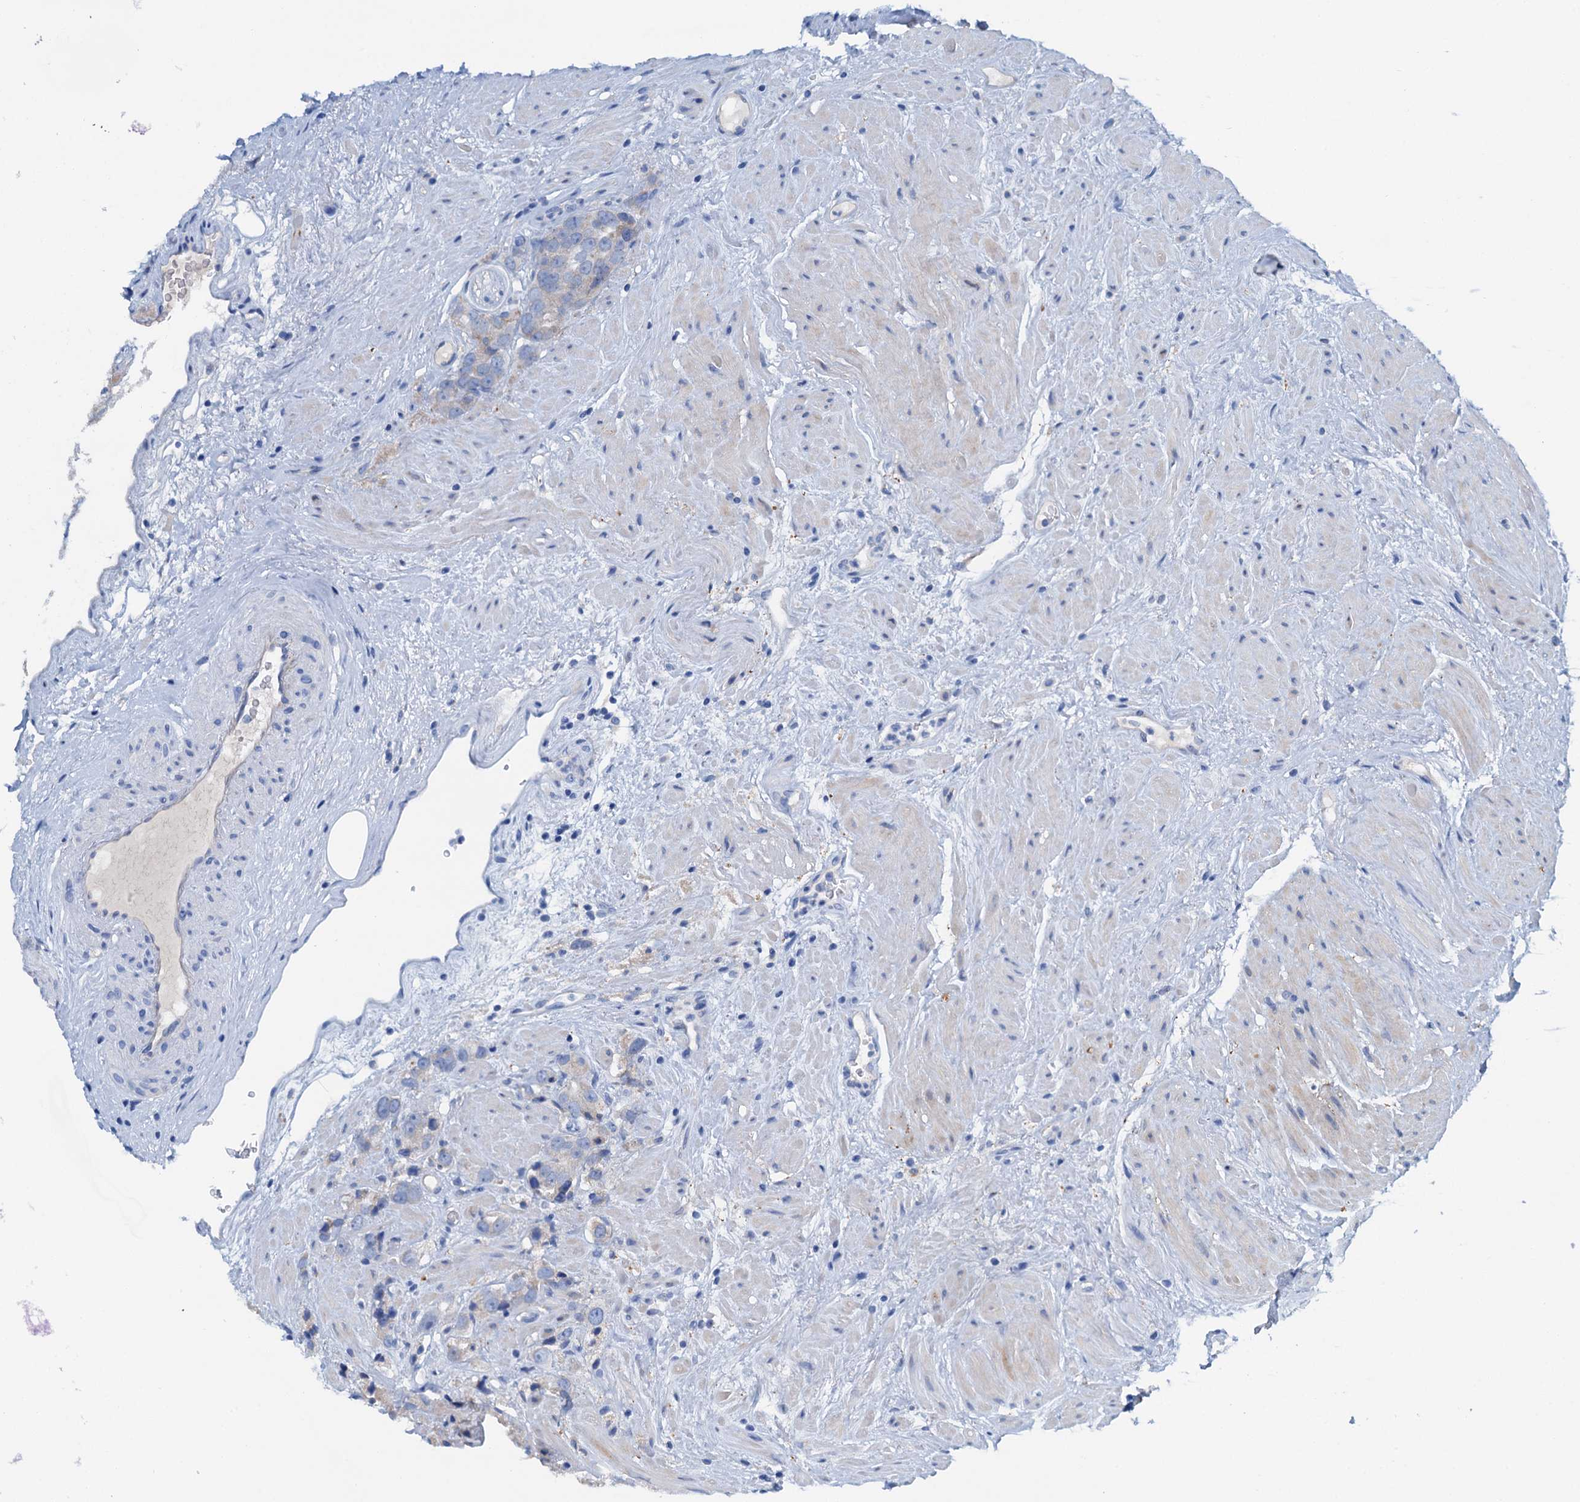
{"staining": {"intensity": "negative", "quantity": "none", "location": "none"}, "tissue": "prostate cancer", "cell_type": "Tumor cells", "image_type": "cancer", "snomed": [{"axis": "morphology", "description": "Adenocarcinoma, NOS"}, {"axis": "topography", "description": "Prostate"}], "caption": "Image shows no protein expression in tumor cells of adenocarcinoma (prostate) tissue.", "gene": "C1QTNF4", "patient": {"sex": "male", "age": 79}}